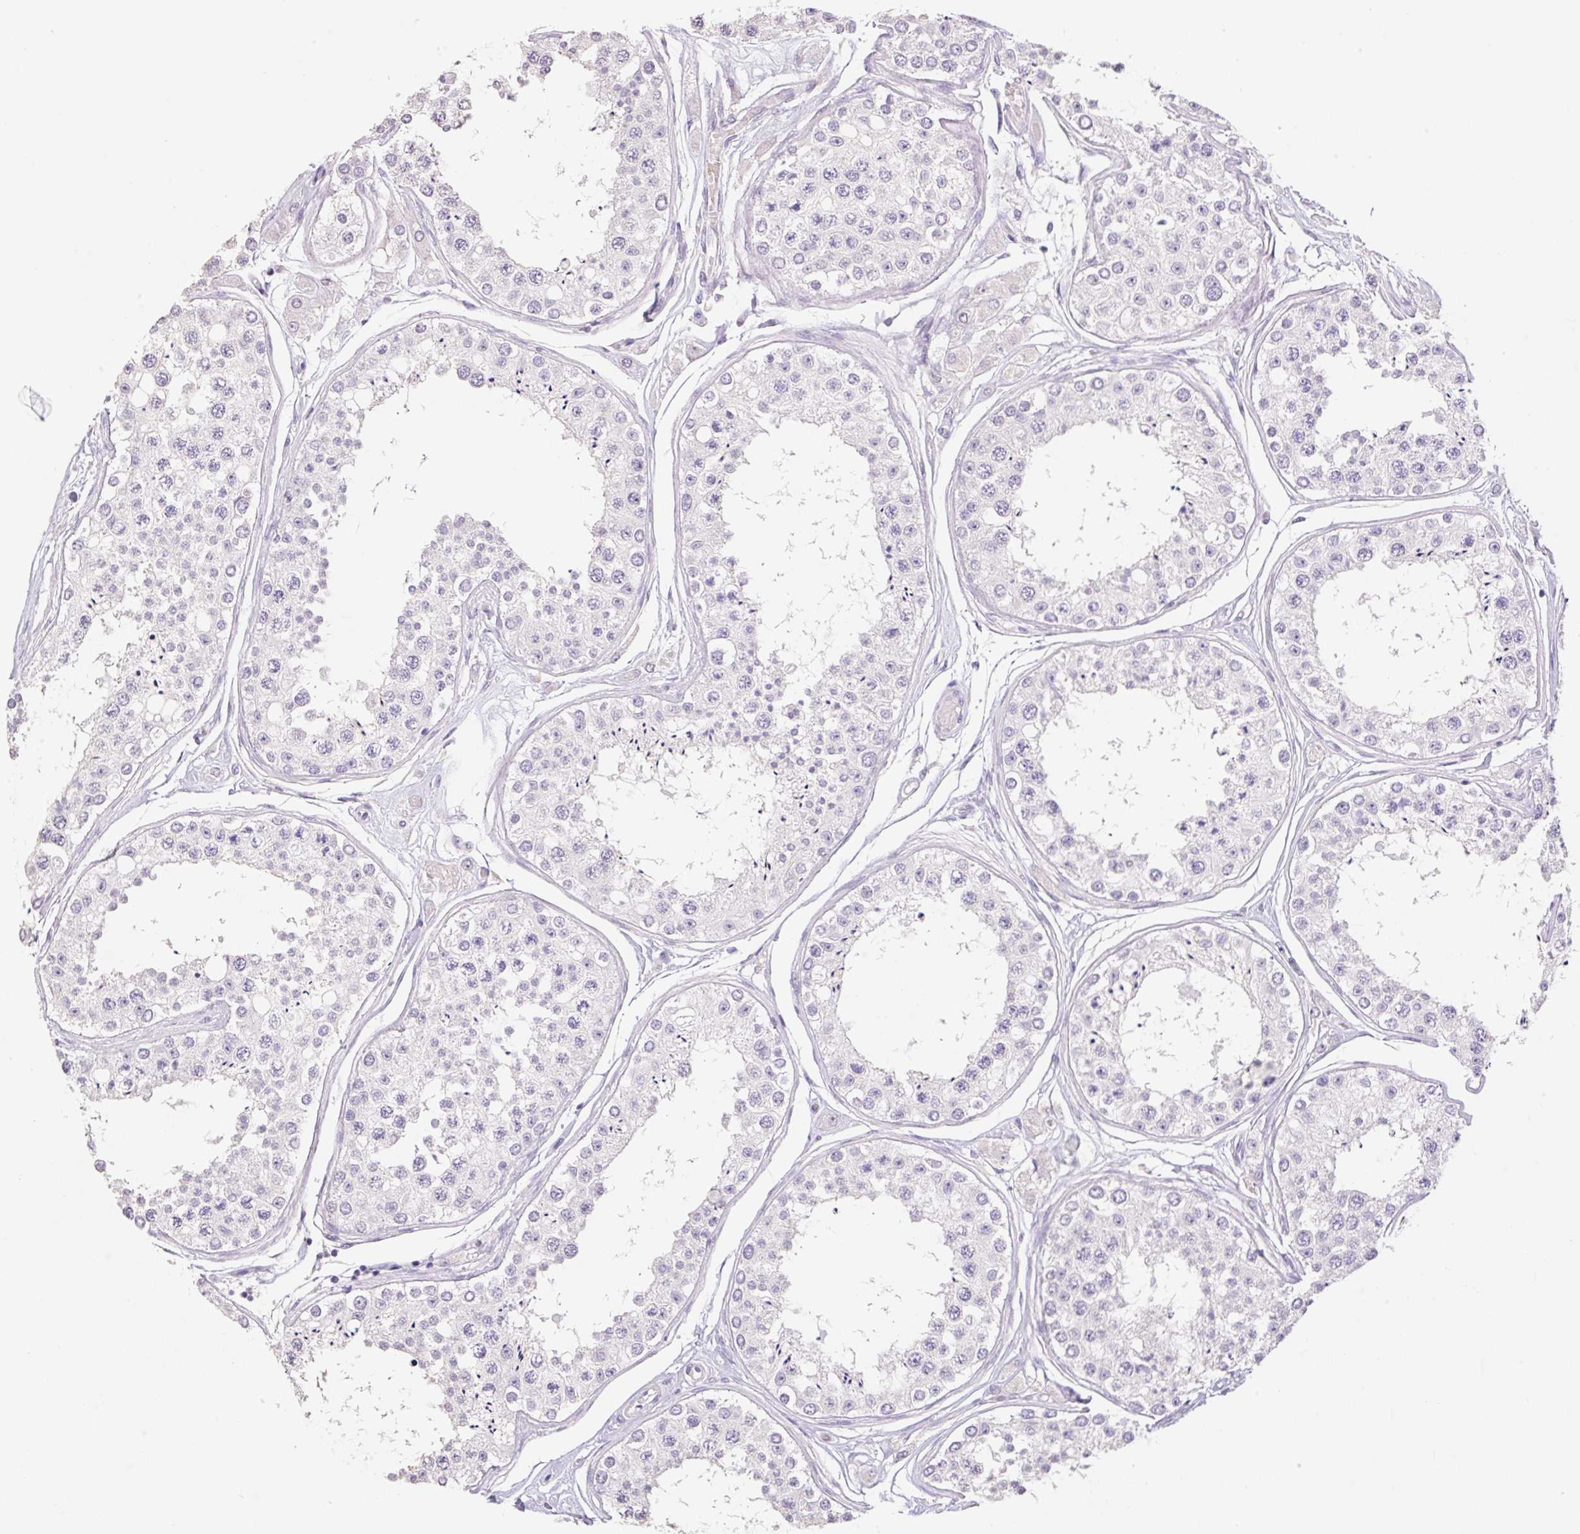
{"staining": {"intensity": "negative", "quantity": "none", "location": "none"}, "tissue": "testis", "cell_type": "Cells in seminiferous ducts", "image_type": "normal", "snomed": [{"axis": "morphology", "description": "Normal tissue, NOS"}, {"axis": "topography", "description": "Testis"}], "caption": "Immunohistochemistry (IHC) image of unremarkable human testis stained for a protein (brown), which reveals no expression in cells in seminiferous ducts.", "gene": "HCRTR2", "patient": {"sex": "male", "age": 25}}